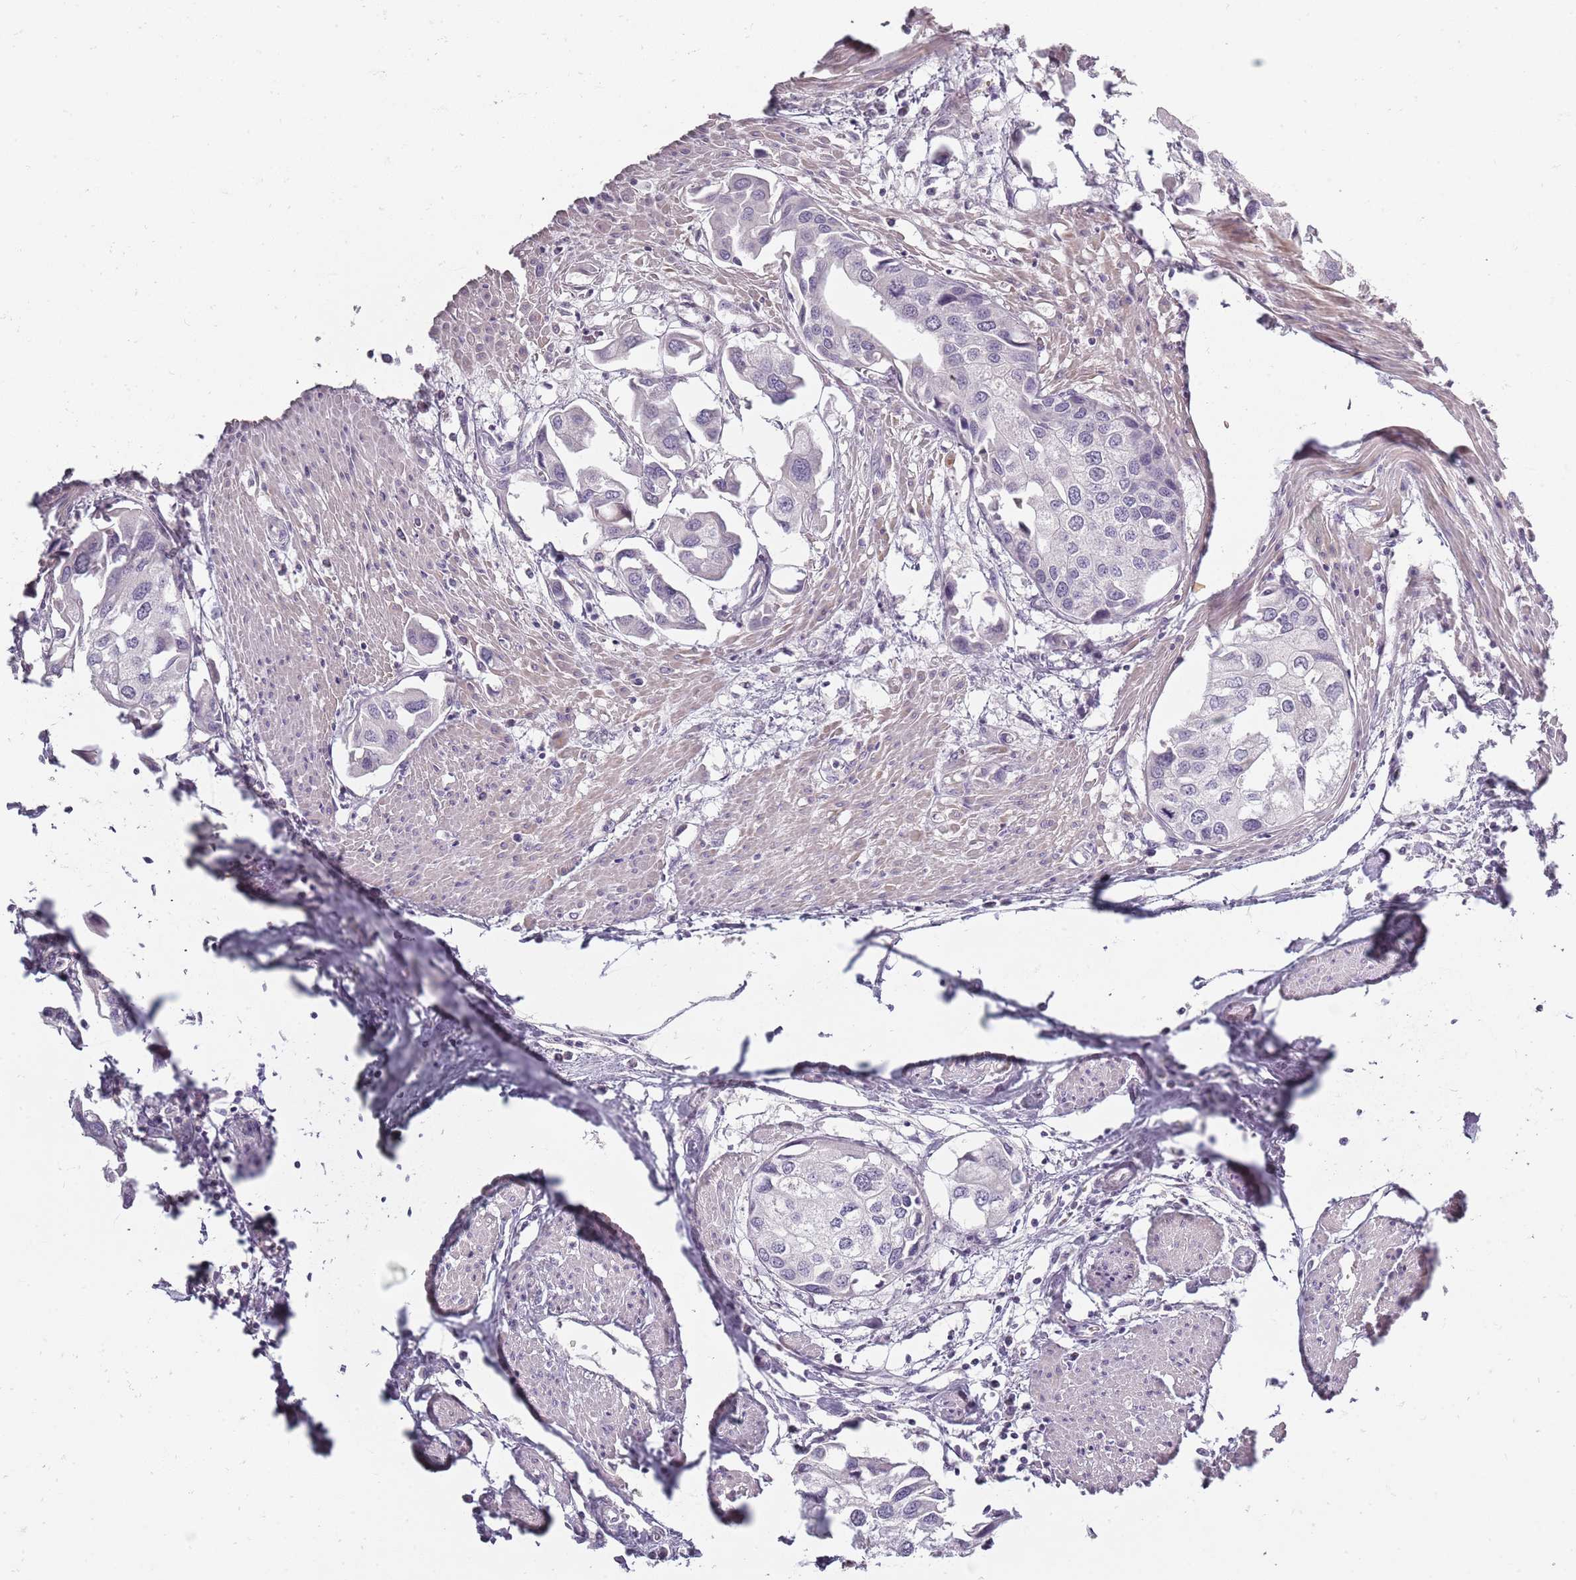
{"staining": {"intensity": "negative", "quantity": "none", "location": "none"}, "tissue": "urothelial cancer", "cell_type": "Tumor cells", "image_type": "cancer", "snomed": [{"axis": "morphology", "description": "Urothelial carcinoma, High grade"}, {"axis": "topography", "description": "Urinary bladder"}], "caption": "This histopathology image is of high-grade urothelial carcinoma stained with IHC to label a protein in brown with the nuclei are counter-stained blue. There is no staining in tumor cells.", "gene": "SYNGR3", "patient": {"sex": "male", "age": 64}}